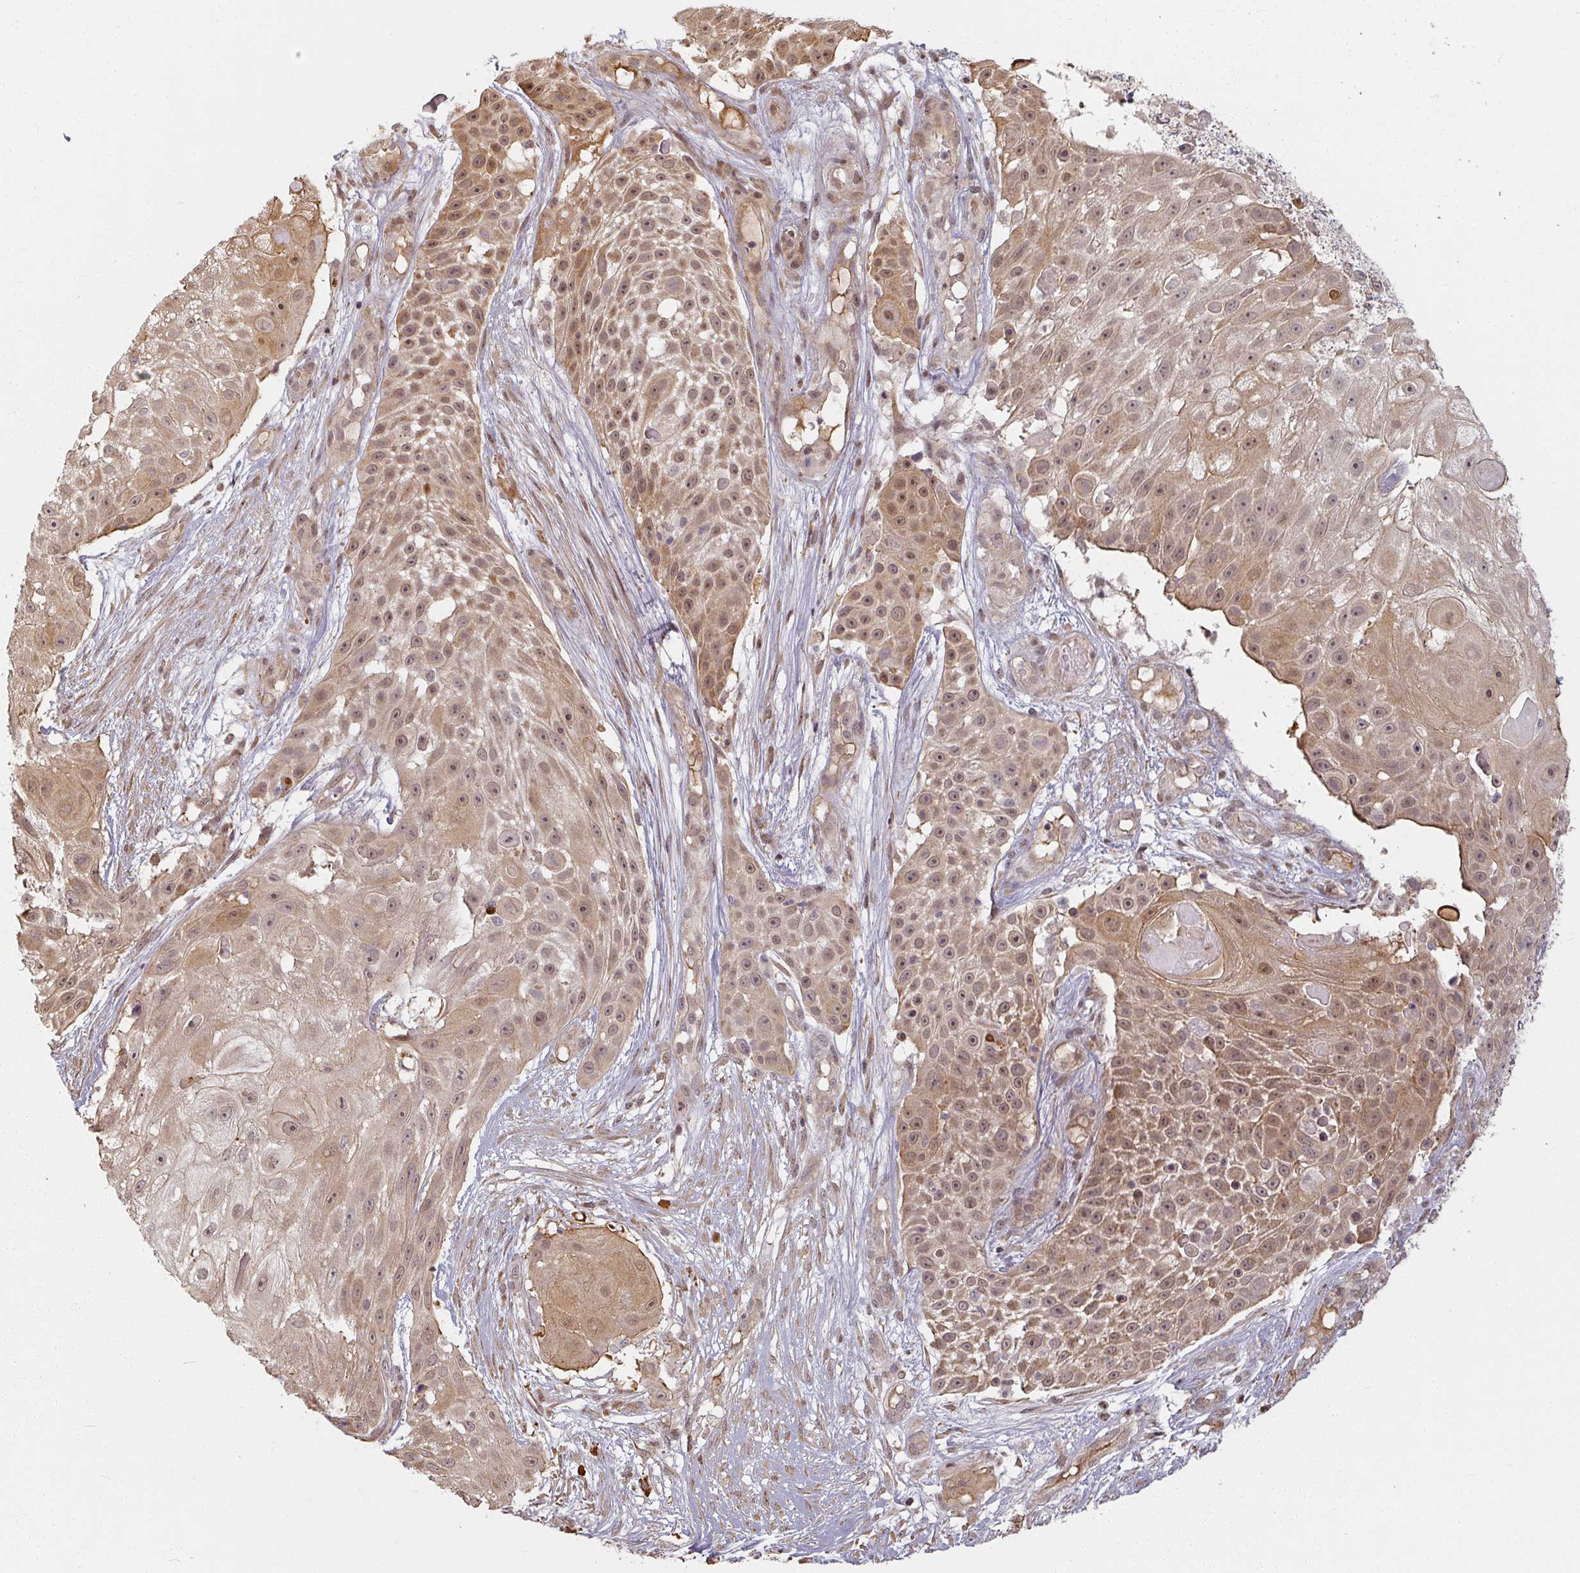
{"staining": {"intensity": "moderate", "quantity": ">75%", "location": "cytoplasmic/membranous,nuclear"}, "tissue": "skin cancer", "cell_type": "Tumor cells", "image_type": "cancer", "snomed": [{"axis": "morphology", "description": "Squamous cell carcinoma, NOS"}, {"axis": "topography", "description": "Skin"}], "caption": "Immunohistochemistry of squamous cell carcinoma (skin) demonstrates medium levels of moderate cytoplasmic/membranous and nuclear staining in about >75% of tumor cells.", "gene": "MED19", "patient": {"sex": "female", "age": 86}}